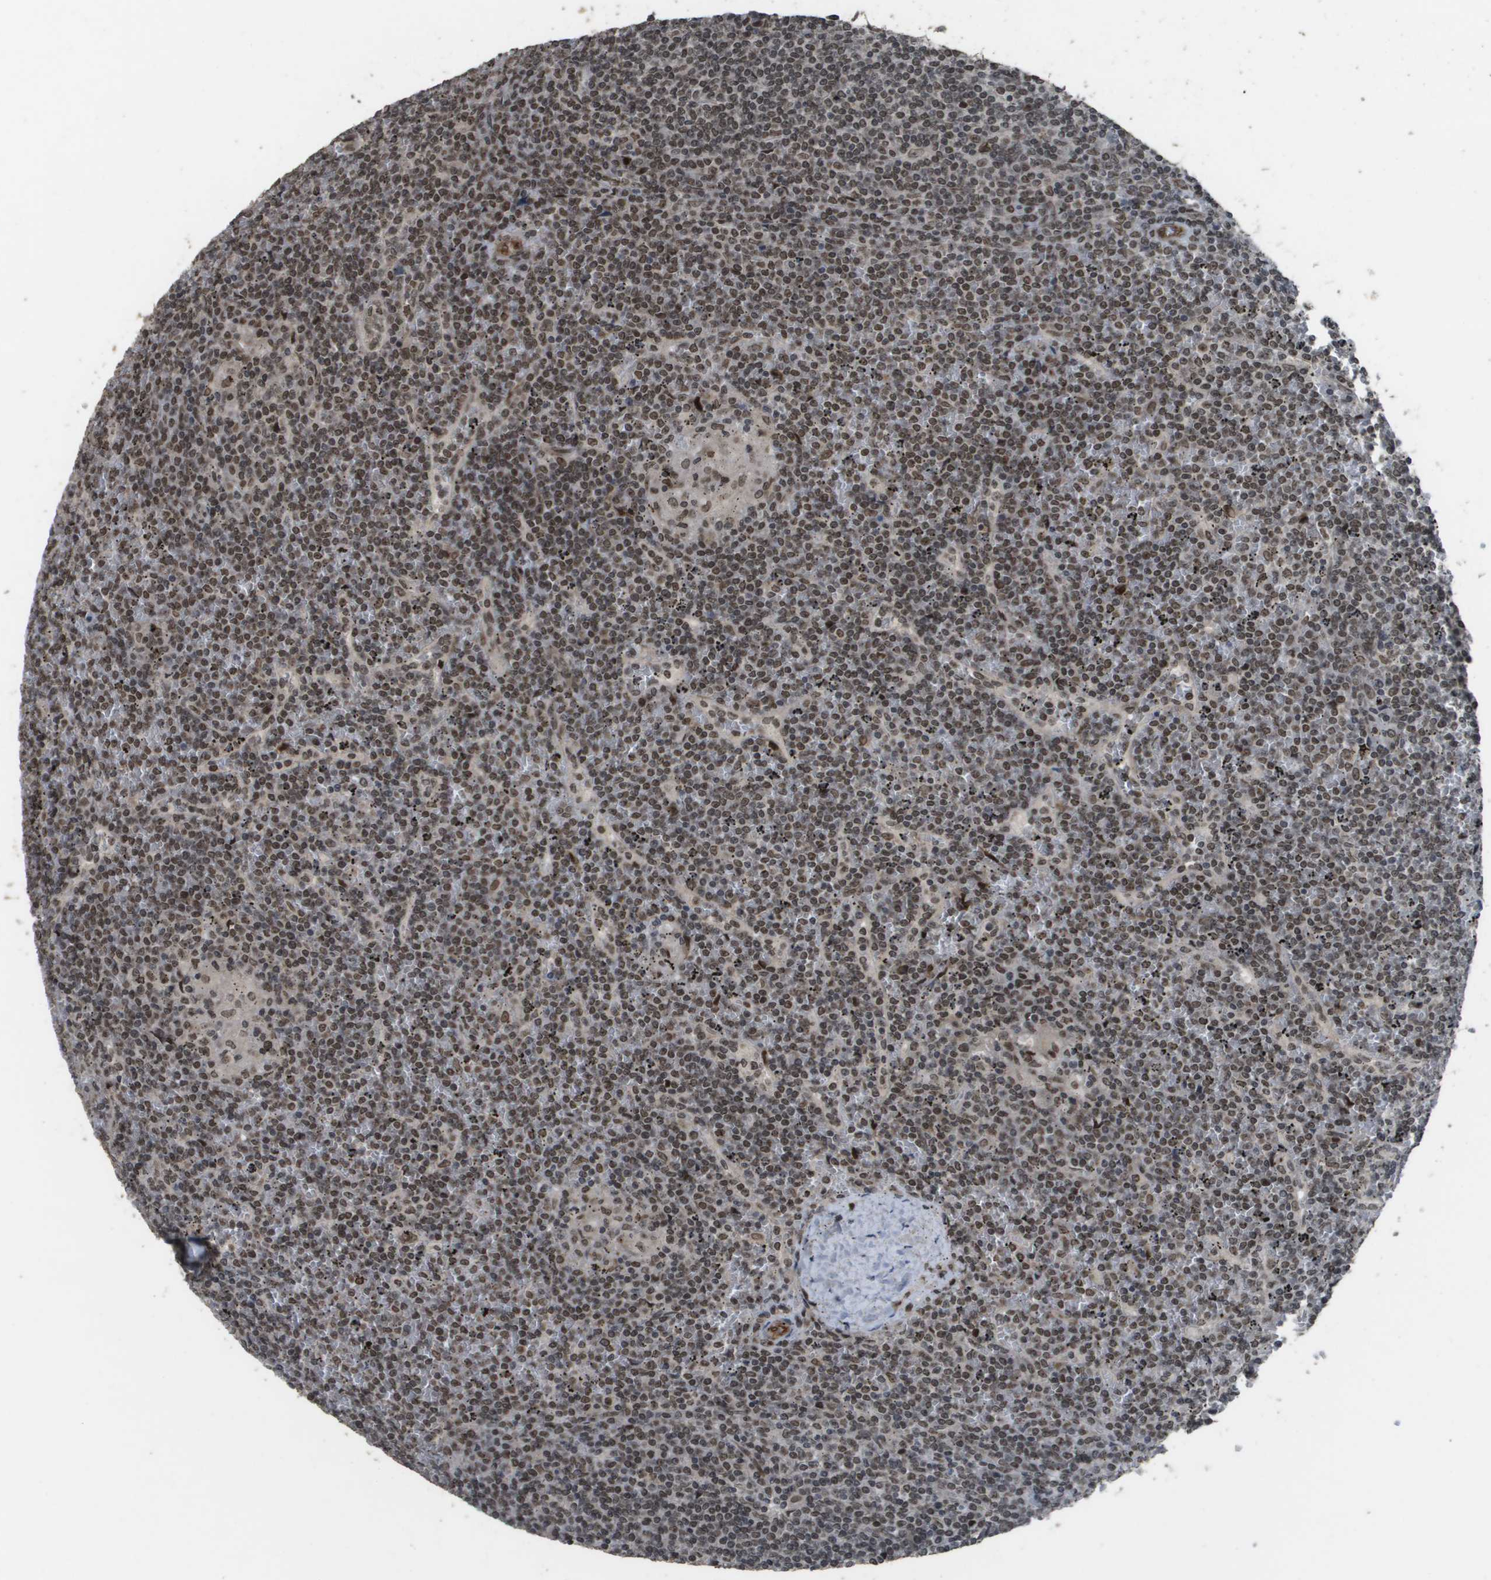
{"staining": {"intensity": "moderate", "quantity": ">75%", "location": "nuclear"}, "tissue": "lymphoma", "cell_type": "Tumor cells", "image_type": "cancer", "snomed": [{"axis": "morphology", "description": "Malignant lymphoma, non-Hodgkin's type, Low grade"}, {"axis": "topography", "description": "Spleen"}], "caption": "About >75% of tumor cells in human malignant lymphoma, non-Hodgkin's type (low-grade) show moderate nuclear protein staining as visualized by brown immunohistochemical staining.", "gene": "KAT5", "patient": {"sex": "female", "age": 19}}